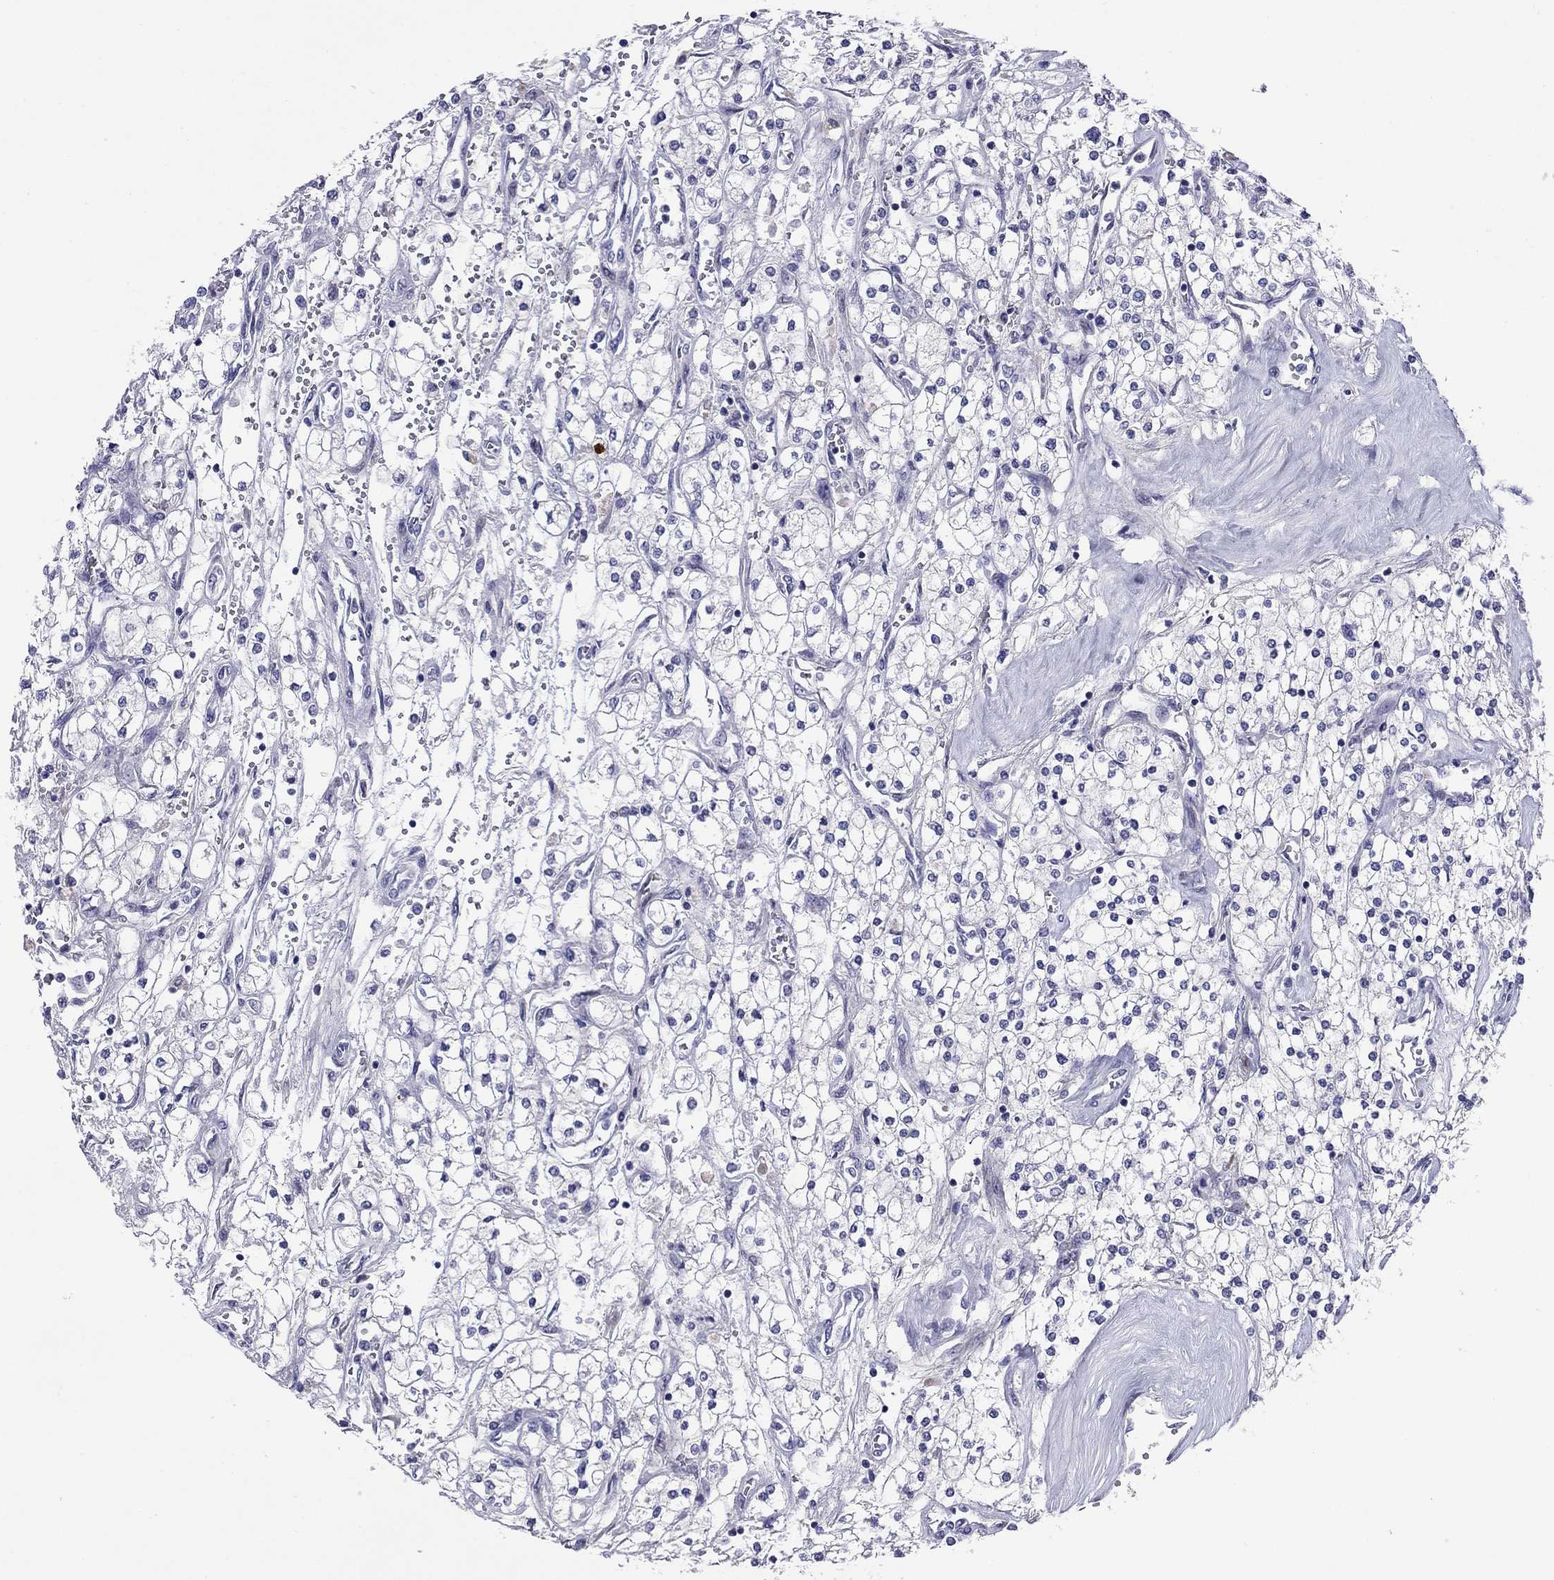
{"staining": {"intensity": "negative", "quantity": "none", "location": "none"}, "tissue": "renal cancer", "cell_type": "Tumor cells", "image_type": "cancer", "snomed": [{"axis": "morphology", "description": "Adenocarcinoma, NOS"}, {"axis": "topography", "description": "Kidney"}], "caption": "This micrograph is of renal cancer (adenocarcinoma) stained with immunohistochemistry (IHC) to label a protein in brown with the nuclei are counter-stained blue. There is no staining in tumor cells.", "gene": "CMYA5", "patient": {"sex": "male", "age": 80}}